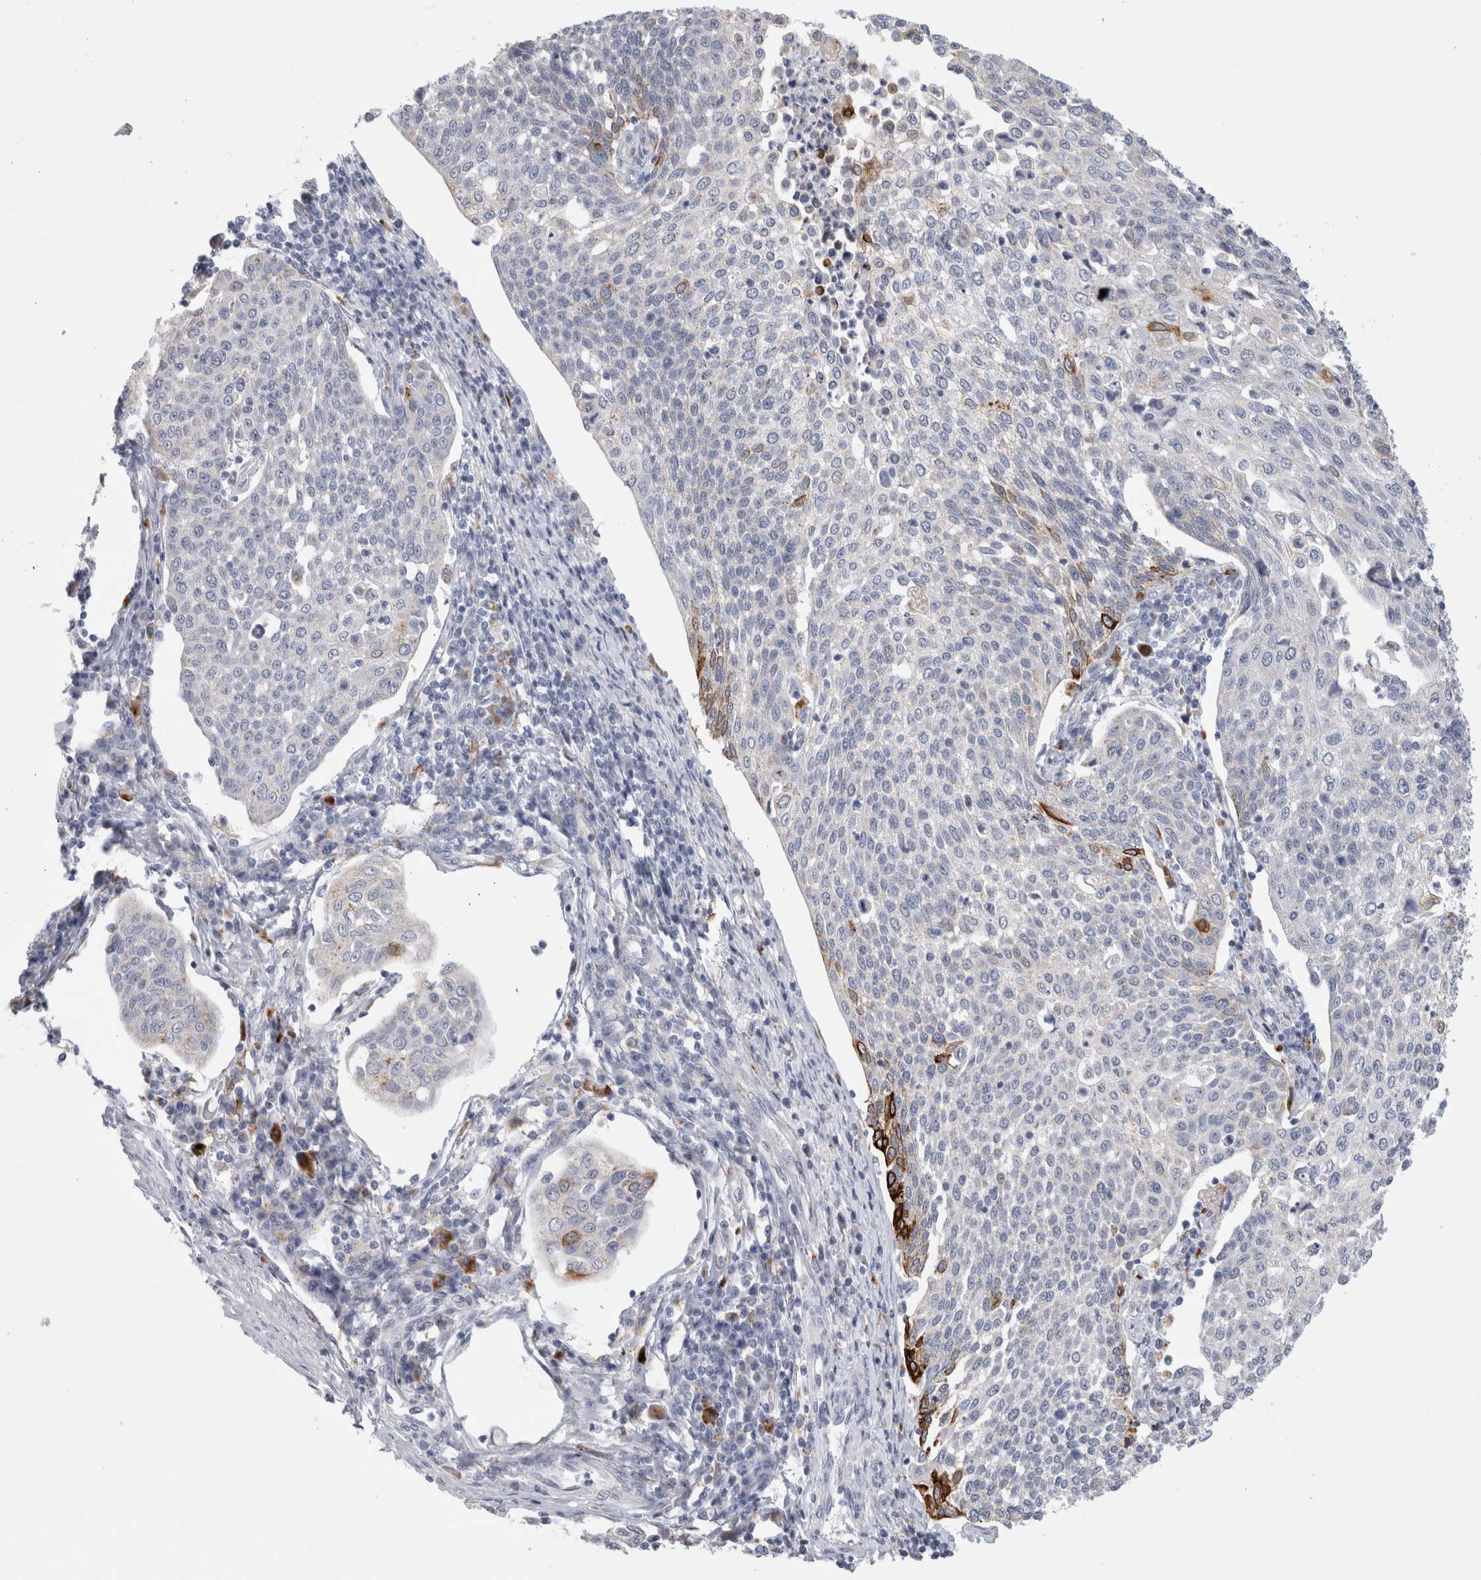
{"staining": {"intensity": "strong", "quantity": "<25%", "location": "cytoplasmic/membranous"}, "tissue": "cervical cancer", "cell_type": "Tumor cells", "image_type": "cancer", "snomed": [{"axis": "morphology", "description": "Squamous cell carcinoma, NOS"}, {"axis": "topography", "description": "Cervix"}], "caption": "Squamous cell carcinoma (cervical) tissue exhibits strong cytoplasmic/membranous positivity in about <25% of tumor cells", "gene": "GAA", "patient": {"sex": "female", "age": 34}}